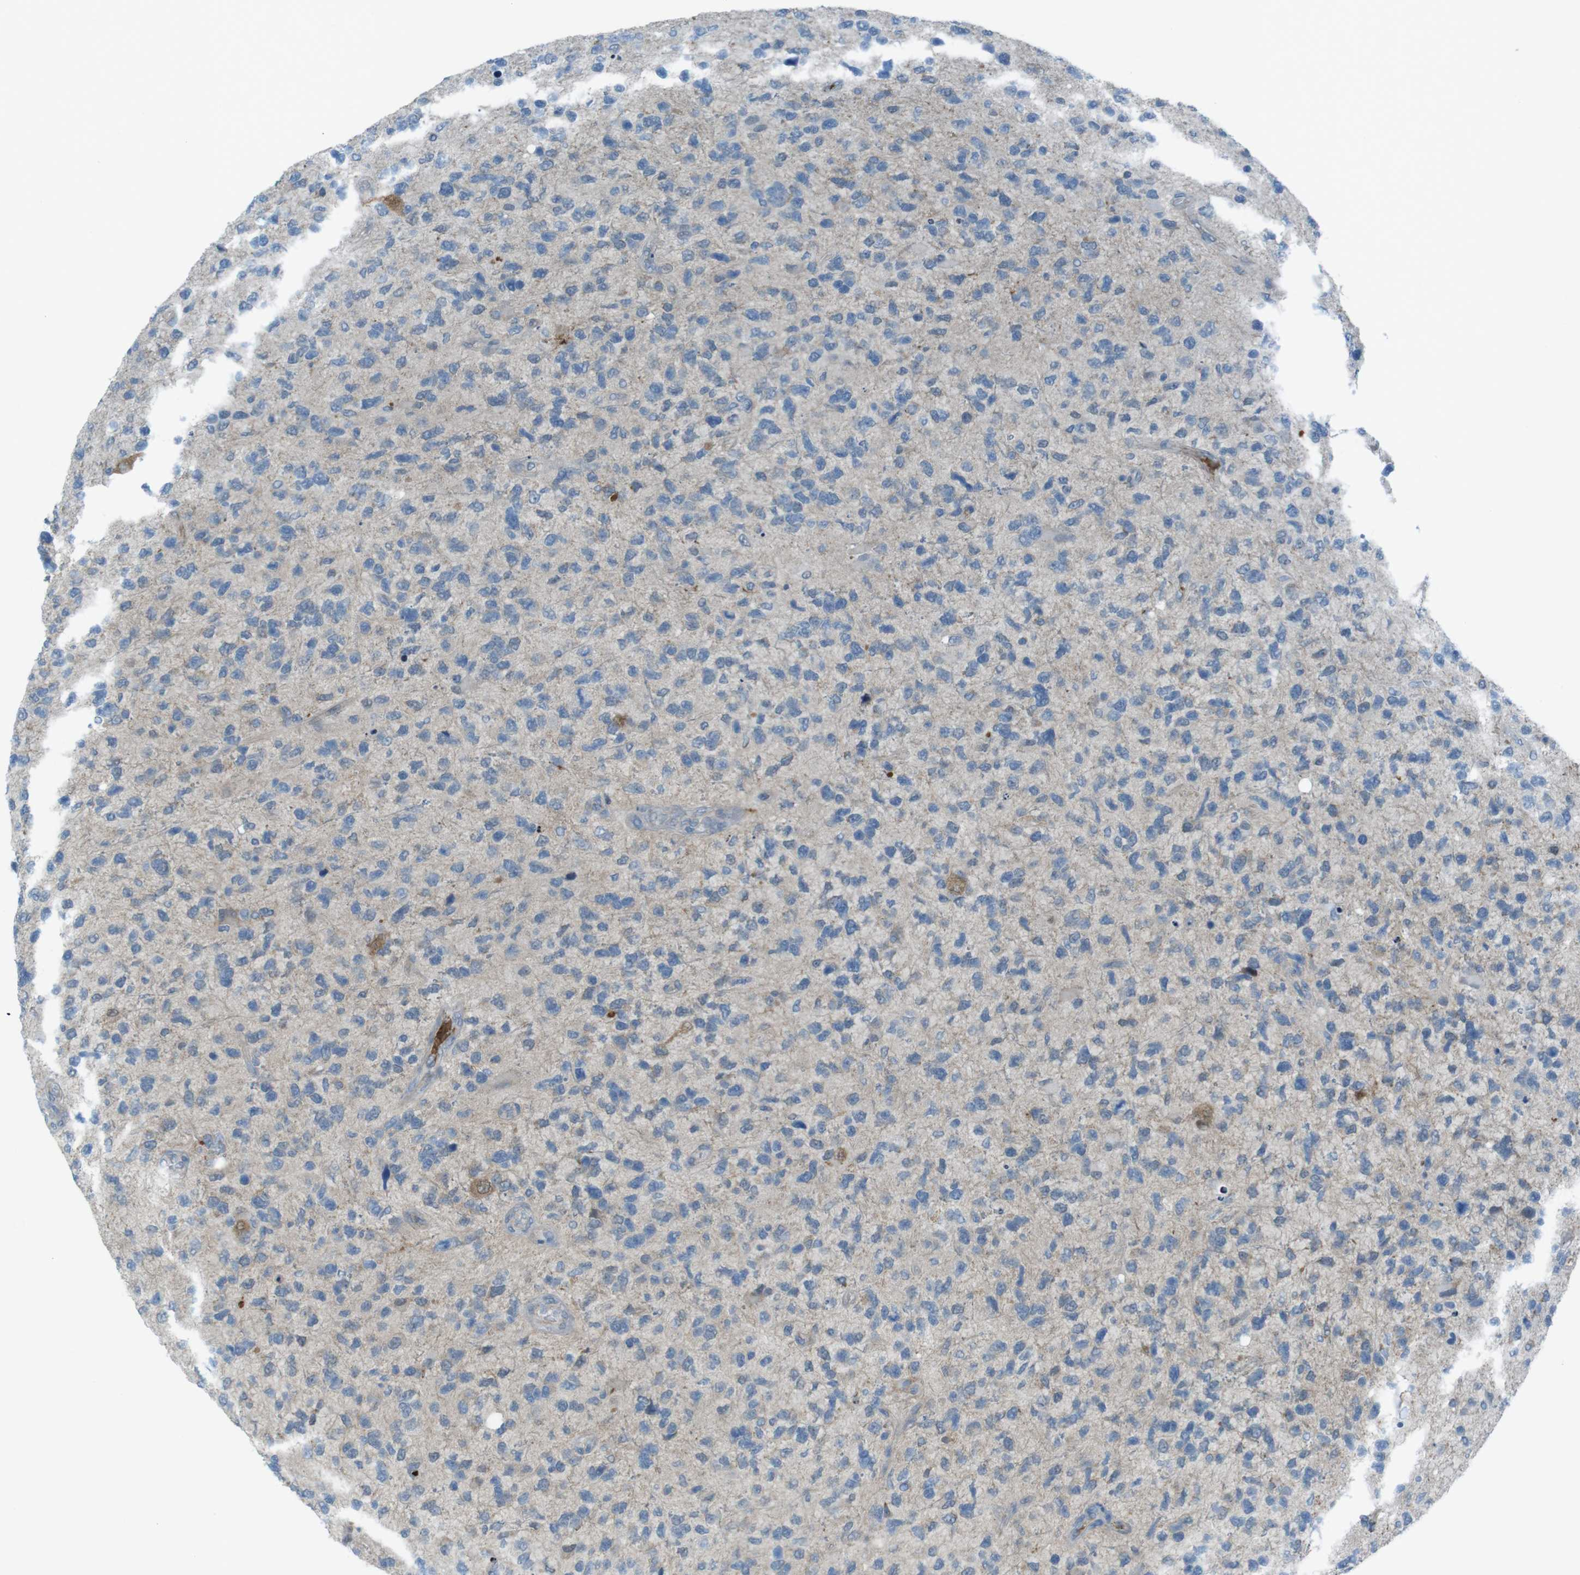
{"staining": {"intensity": "negative", "quantity": "none", "location": "none"}, "tissue": "glioma", "cell_type": "Tumor cells", "image_type": "cancer", "snomed": [{"axis": "morphology", "description": "Glioma, malignant, High grade"}, {"axis": "topography", "description": "Brain"}], "caption": "DAB immunohistochemical staining of high-grade glioma (malignant) displays no significant expression in tumor cells.", "gene": "ZDHHC20", "patient": {"sex": "female", "age": 58}}